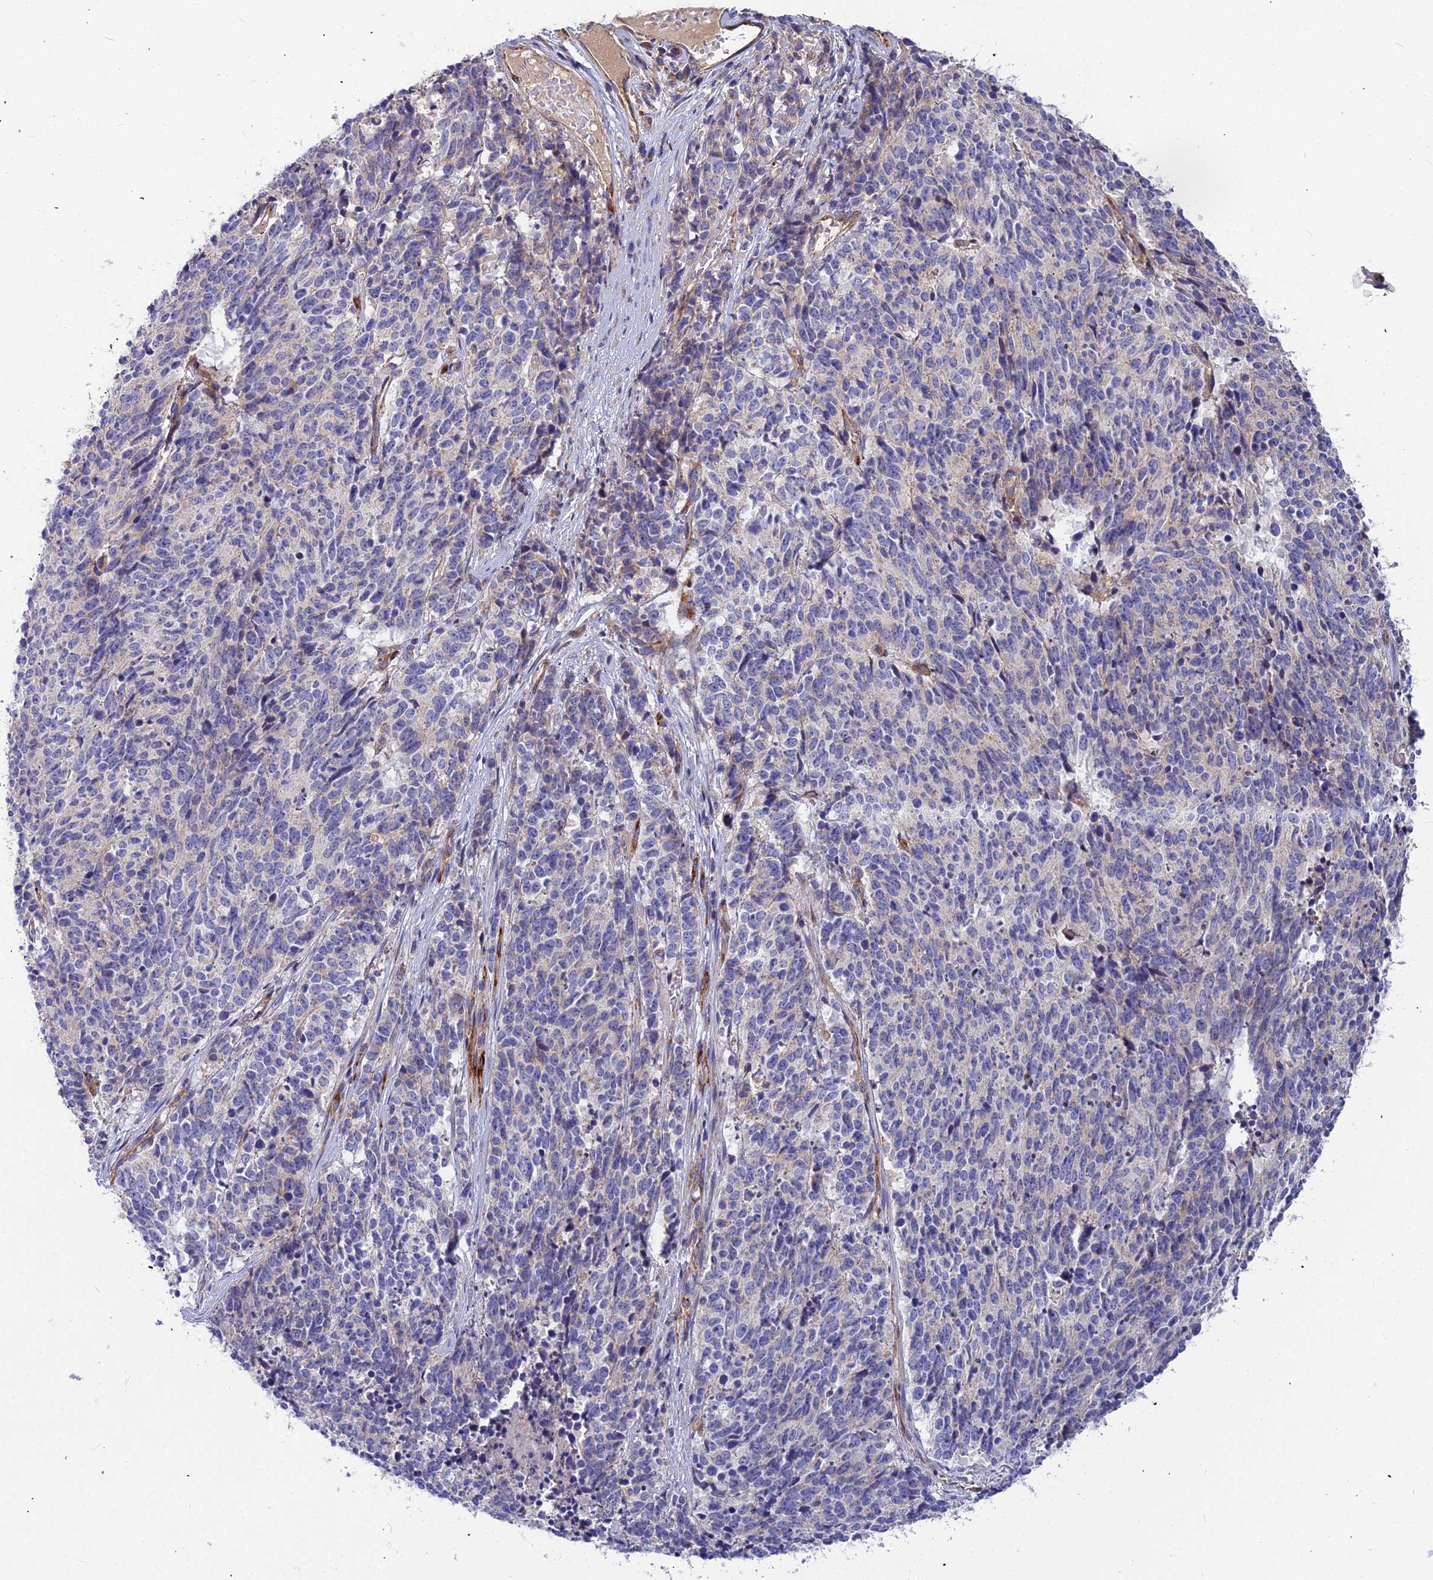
{"staining": {"intensity": "negative", "quantity": "none", "location": "none"}, "tissue": "cervical cancer", "cell_type": "Tumor cells", "image_type": "cancer", "snomed": [{"axis": "morphology", "description": "Squamous cell carcinoma, NOS"}, {"axis": "topography", "description": "Cervix"}], "caption": "Photomicrograph shows no significant protein positivity in tumor cells of squamous cell carcinoma (cervical). (DAB (3,3'-diaminobenzidine) immunohistochemistry (IHC) visualized using brightfield microscopy, high magnification).", "gene": "ASPHD1", "patient": {"sex": "female", "age": 29}}